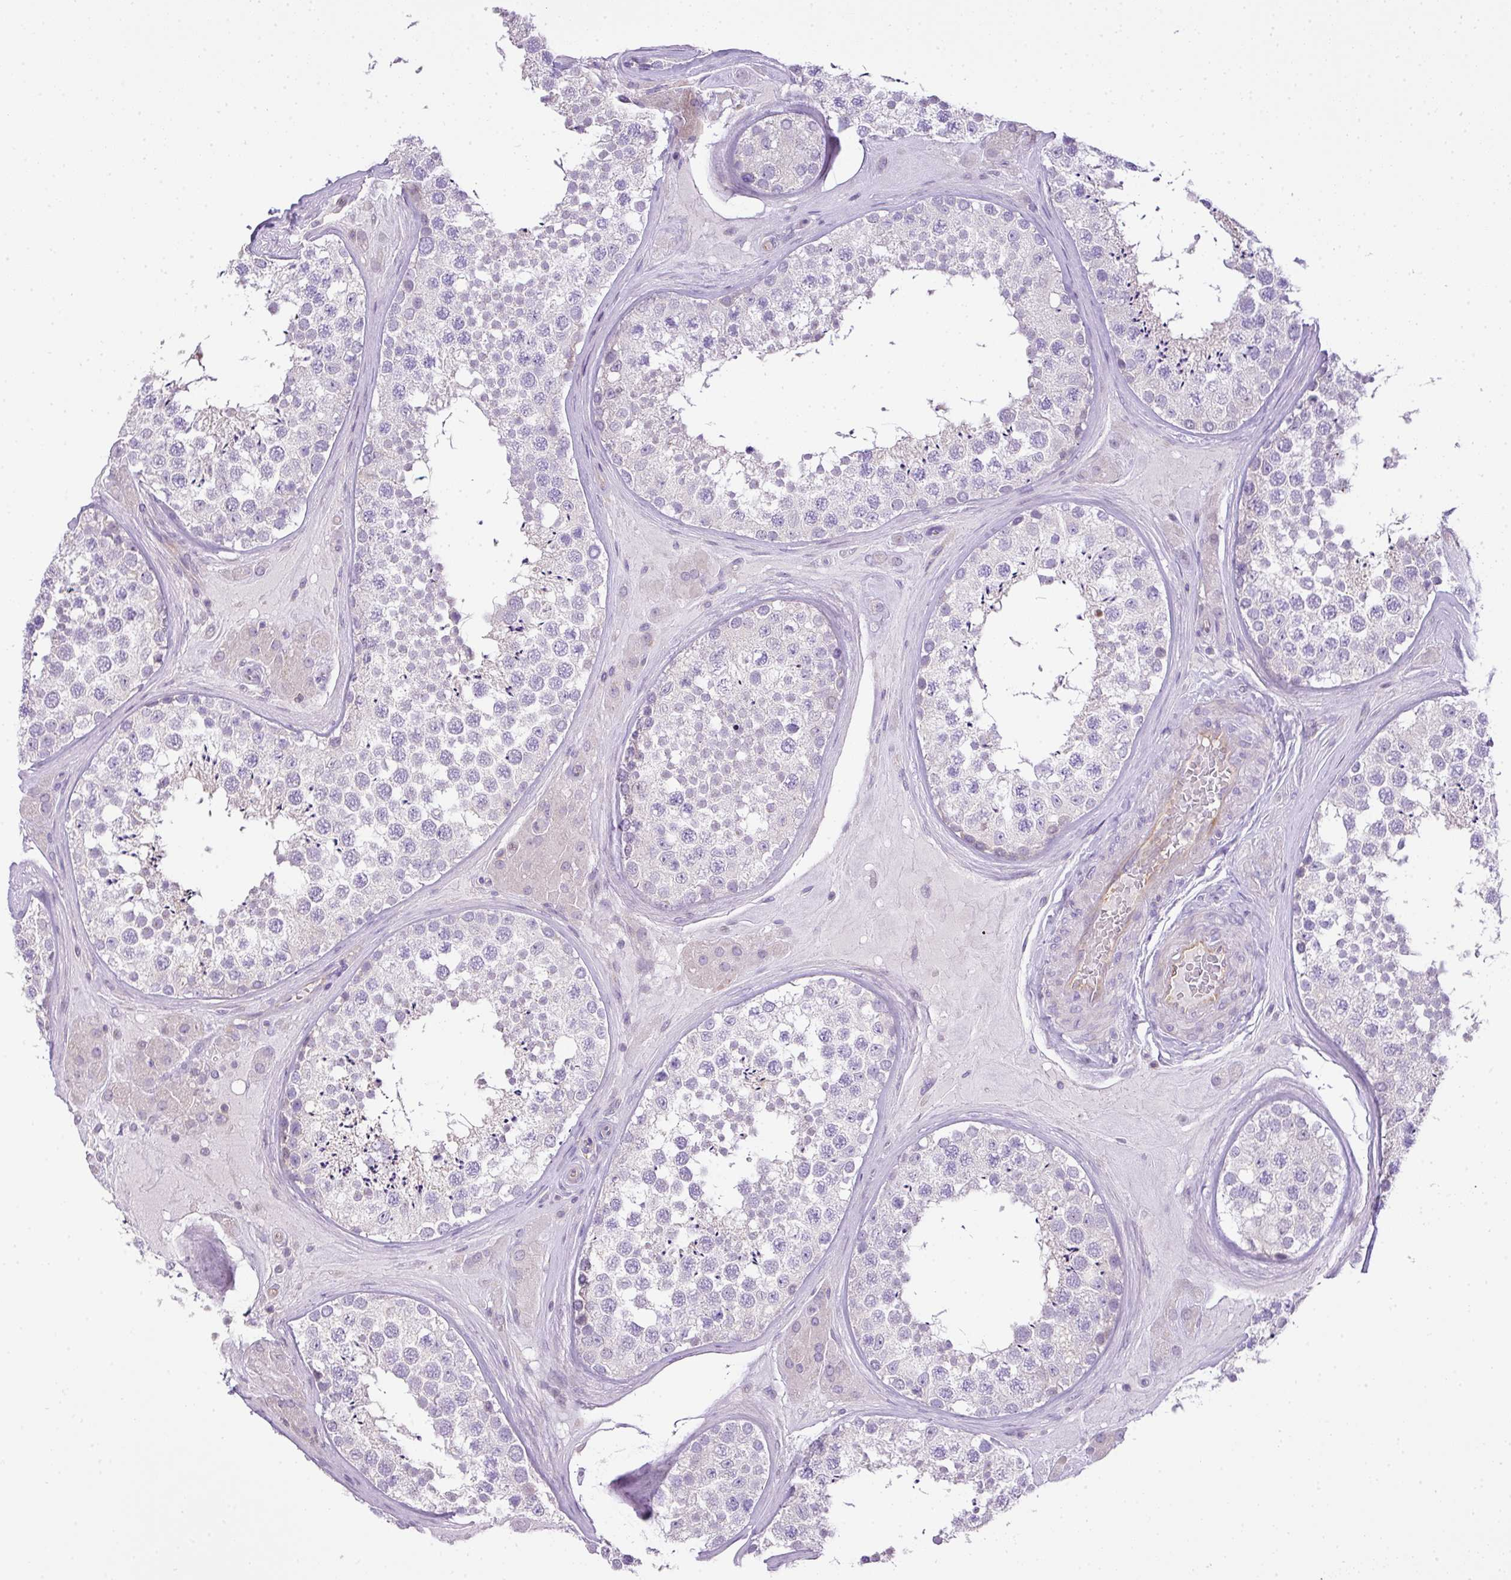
{"staining": {"intensity": "negative", "quantity": "none", "location": "none"}, "tissue": "testis", "cell_type": "Cells in seminiferous ducts", "image_type": "normal", "snomed": [{"axis": "morphology", "description": "Normal tissue, NOS"}, {"axis": "topography", "description": "Testis"}], "caption": "Immunohistochemistry (IHC) histopathology image of normal testis stained for a protein (brown), which displays no staining in cells in seminiferous ducts. (DAB (3,3'-diaminobenzidine) IHC visualized using brightfield microscopy, high magnification).", "gene": "HOXC13", "patient": {"sex": "male", "age": 46}}